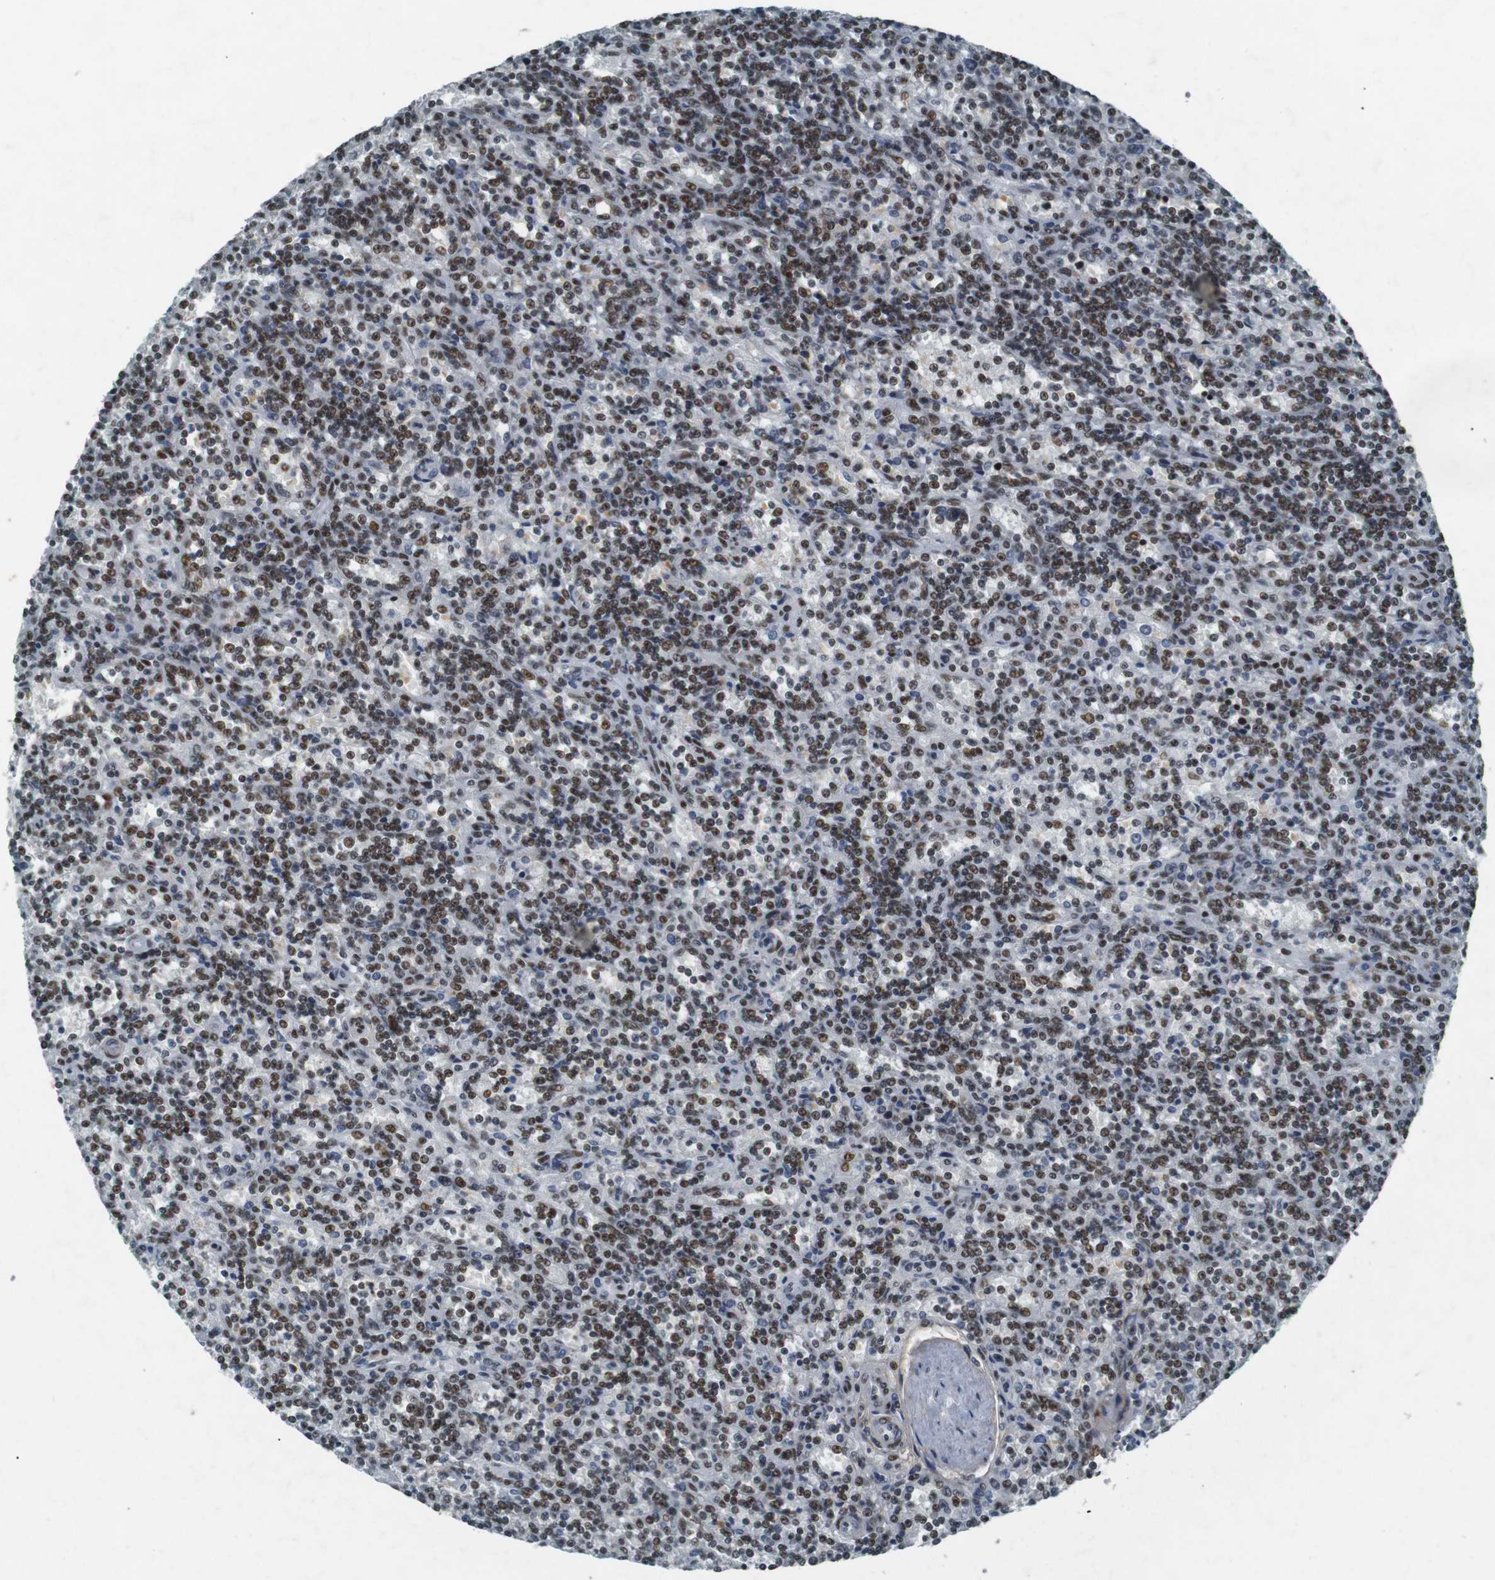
{"staining": {"intensity": "moderate", "quantity": ">75%", "location": "nuclear"}, "tissue": "lymphoma", "cell_type": "Tumor cells", "image_type": "cancer", "snomed": [{"axis": "morphology", "description": "Malignant lymphoma, non-Hodgkin's type, Low grade"}, {"axis": "topography", "description": "Spleen"}], "caption": "High-power microscopy captured an IHC image of lymphoma, revealing moderate nuclear positivity in about >75% of tumor cells.", "gene": "HEXIM1", "patient": {"sex": "male", "age": 73}}